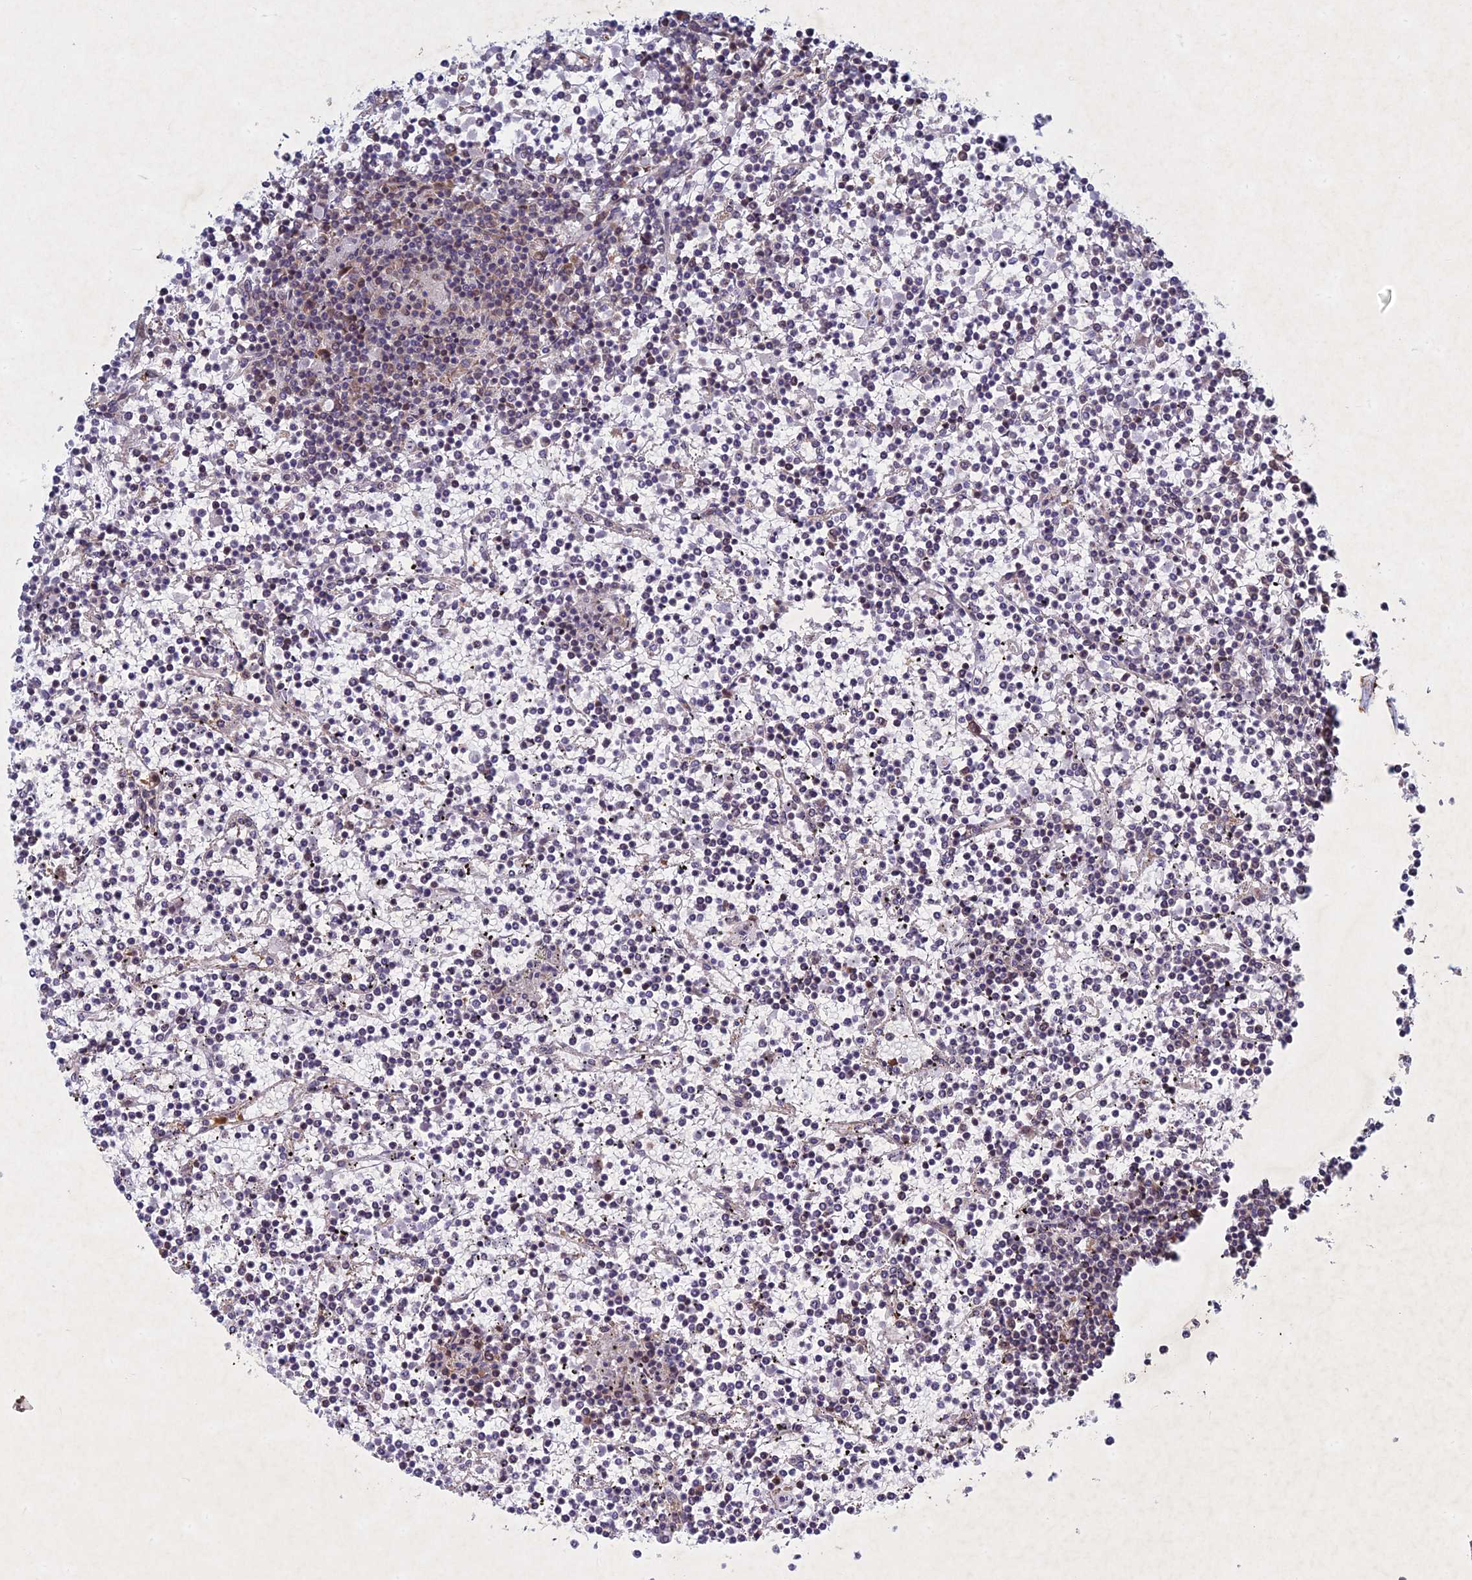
{"staining": {"intensity": "negative", "quantity": "none", "location": "none"}, "tissue": "lymphoma", "cell_type": "Tumor cells", "image_type": "cancer", "snomed": [{"axis": "morphology", "description": "Malignant lymphoma, non-Hodgkin's type, Low grade"}, {"axis": "topography", "description": "Spleen"}], "caption": "The image shows no significant expression in tumor cells of low-grade malignant lymphoma, non-Hodgkin's type.", "gene": "PTHLH", "patient": {"sex": "female", "age": 19}}